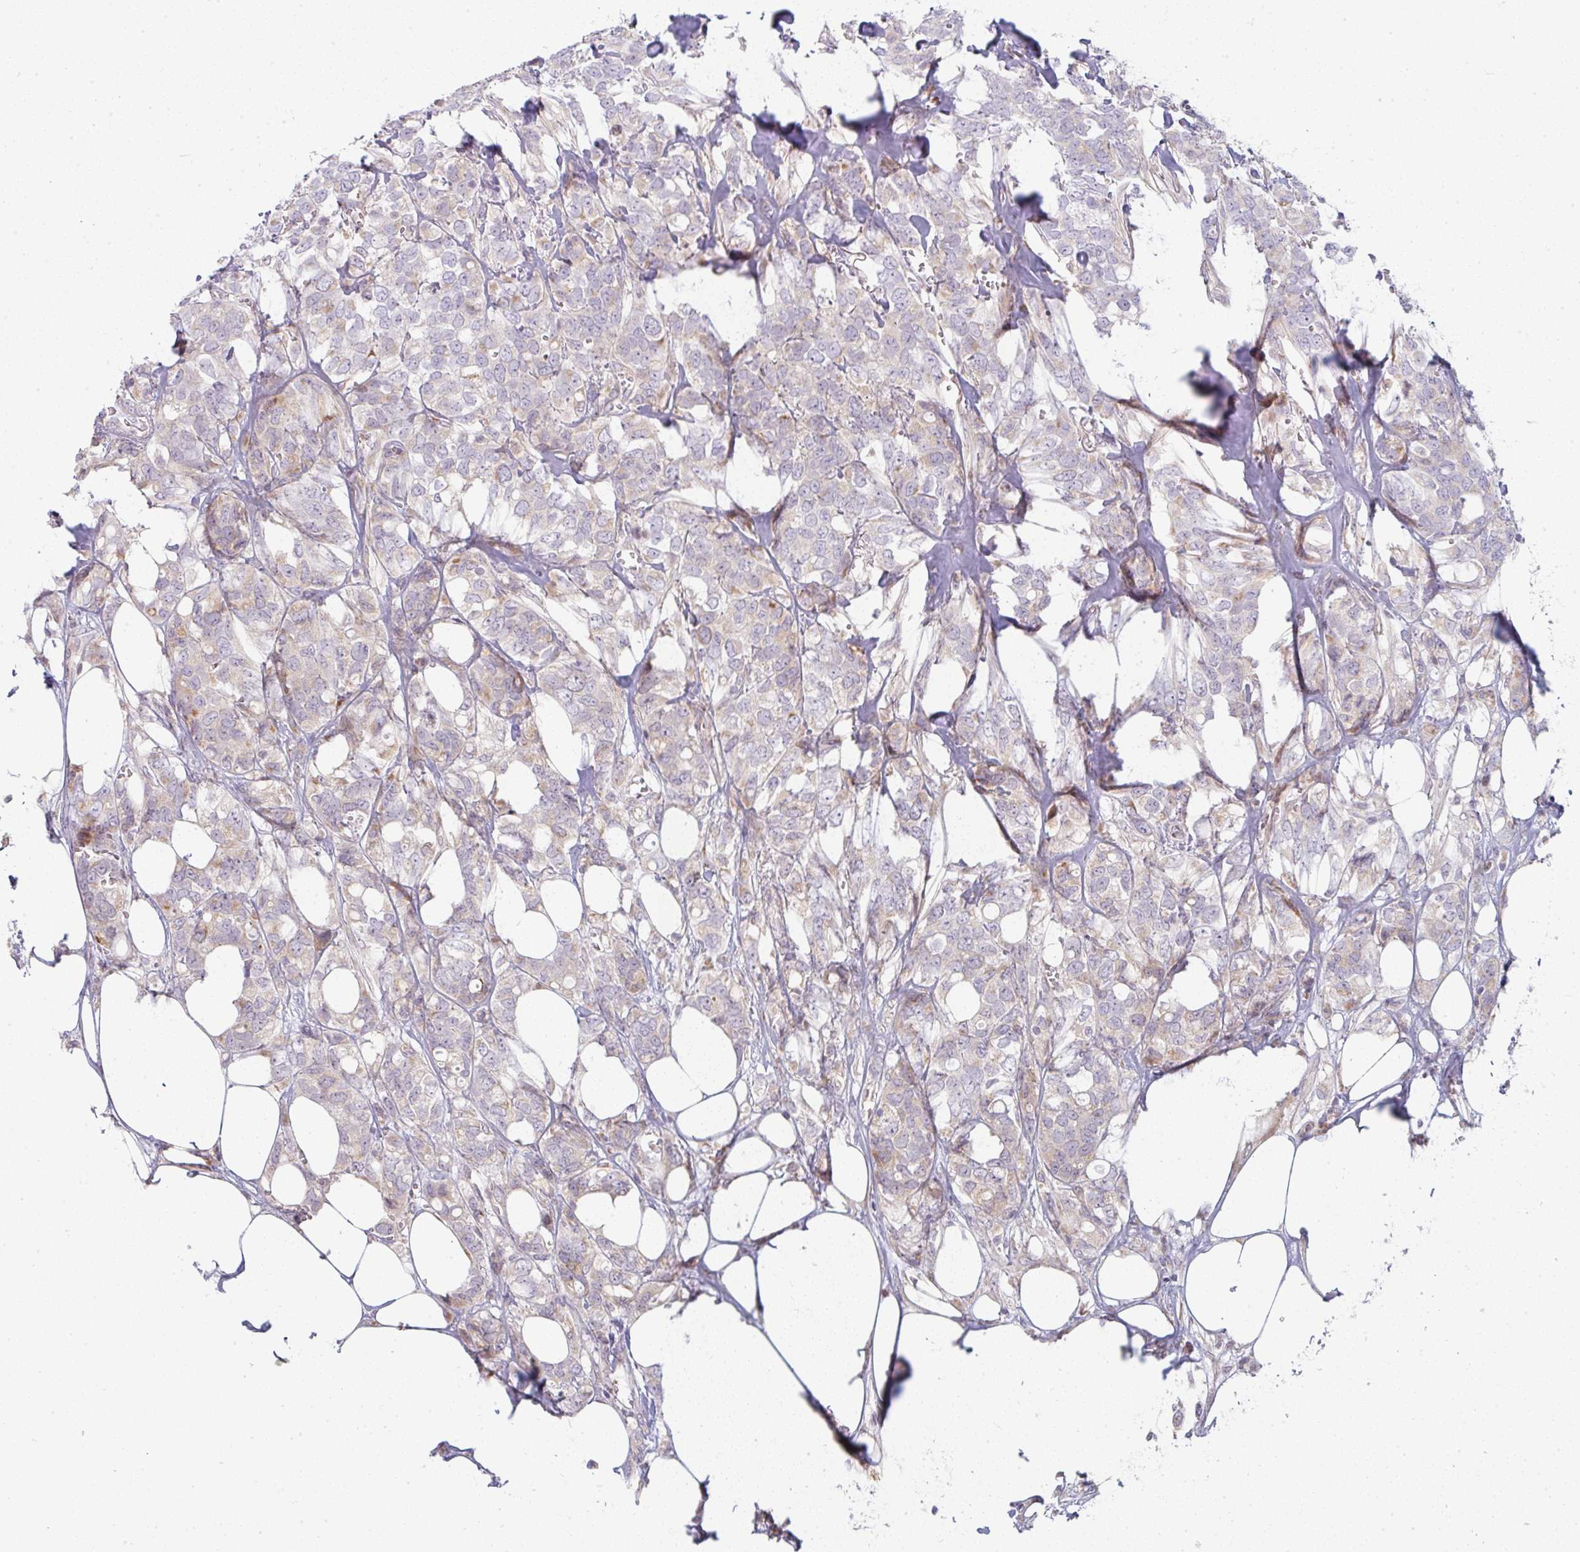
{"staining": {"intensity": "weak", "quantity": "<25%", "location": "cytoplasmic/membranous"}, "tissue": "breast cancer", "cell_type": "Tumor cells", "image_type": "cancer", "snomed": [{"axis": "morphology", "description": "Lobular carcinoma"}, {"axis": "topography", "description": "Breast"}], "caption": "DAB (3,3'-diaminobenzidine) immunohistochemical staining of human breast cancer (lobular carcinoma) shows no significant positivity in tumor cells.", "gene": "MOB1A", "patient": {"sex": "female", "age": 91}}